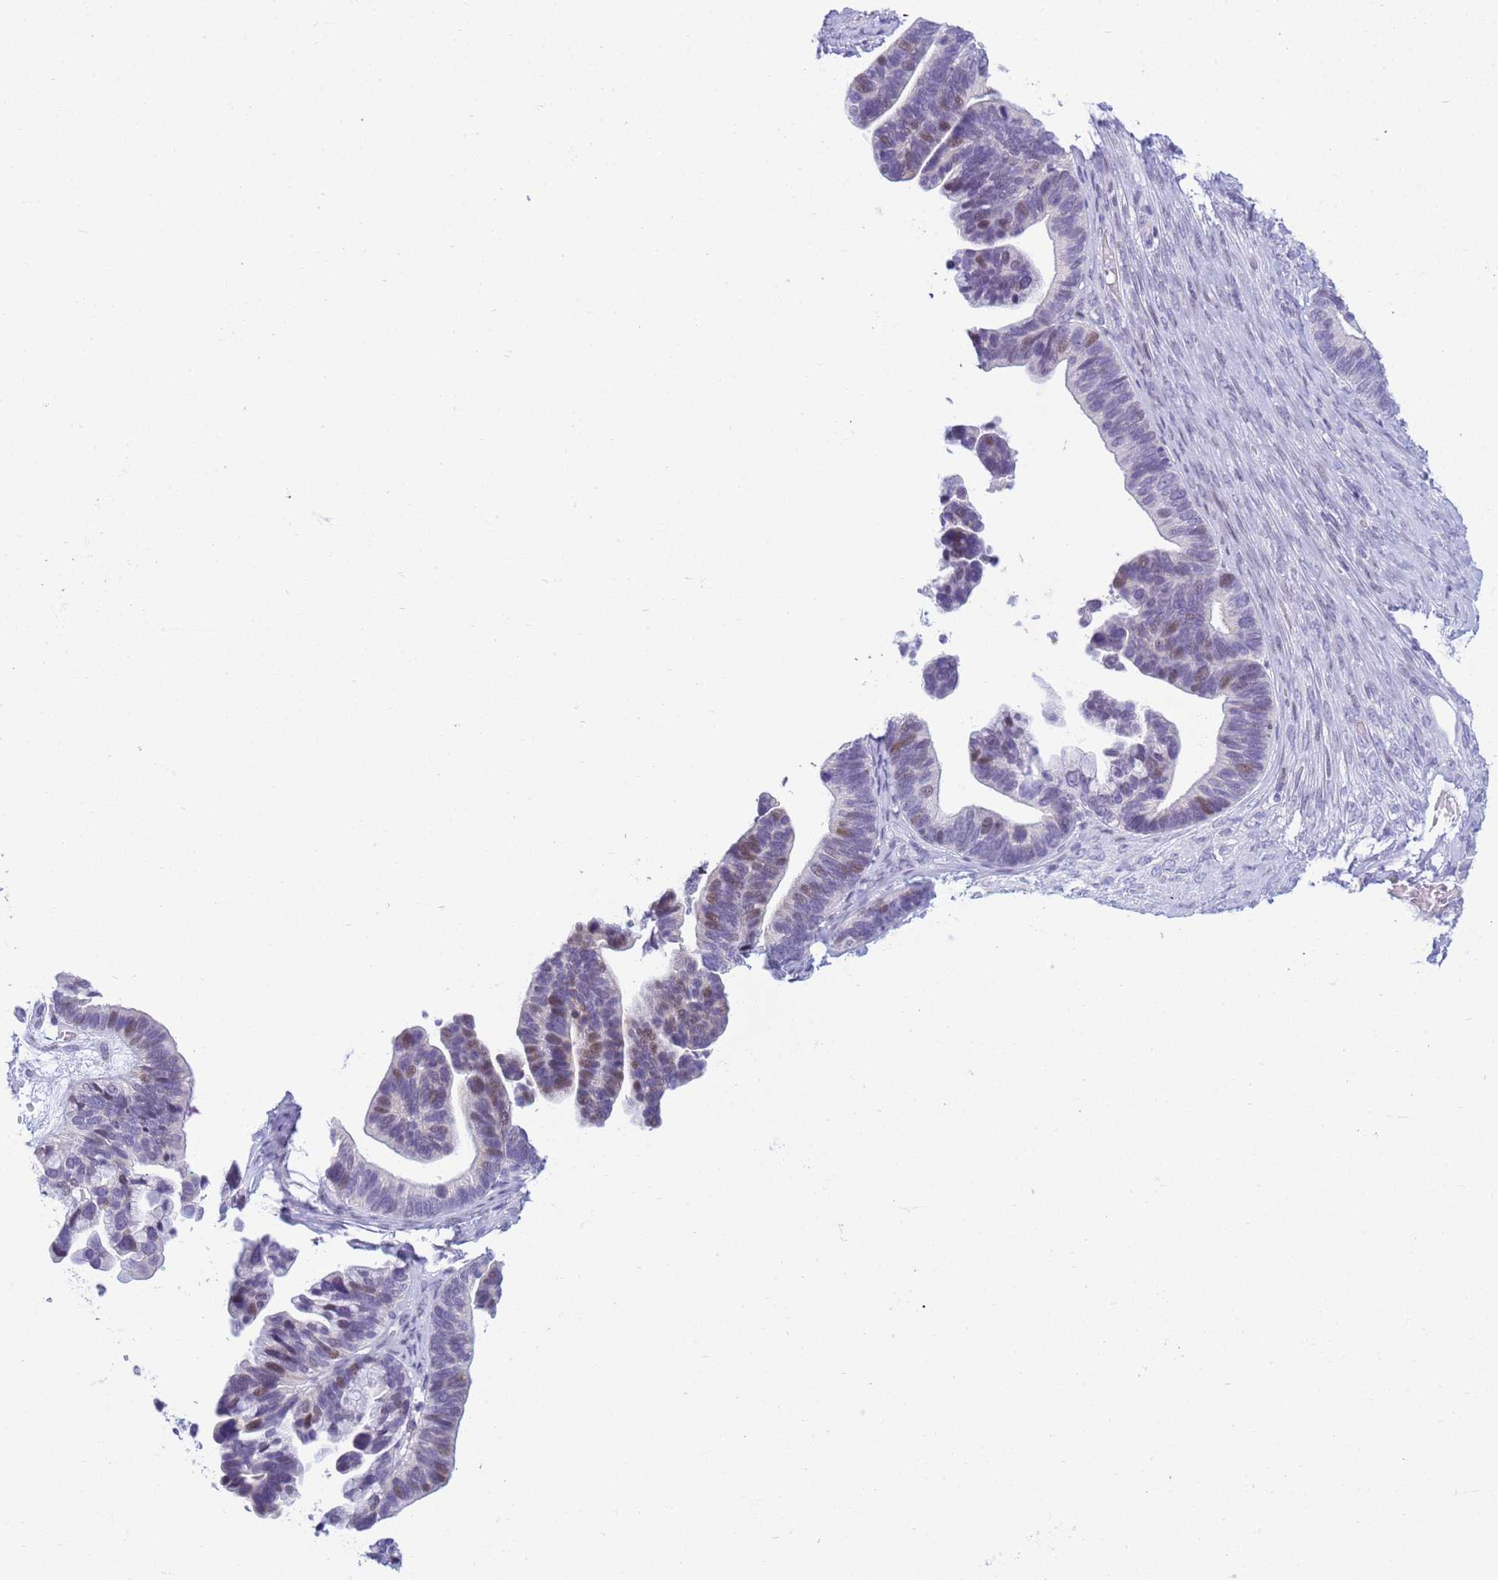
{"staining": {"intensity": "moderate", "quantity": "<25%", "location": "nuclear"}, "tissue": "ovarian cancer", "cell_type": "Tumor cells", "image_type": "cancer", "snomed": [{"axis": "morphology", "description": "Cystadenocarcinoma, serous, NOS"}, {"axis": "topography", "description": "Ovary"}], "caption": "The photomicrograph exhibits immunohistochemical staining of ovarian cancer. There is moderate nuclear expression is identified in about <25% of tumor cells. (DAB (3,3'-diaminobenzidine) = brown stain, brightfield microscopy at high magnification).", "gene": "SNX20", "patient": {"sex": "female", "age": 56}}